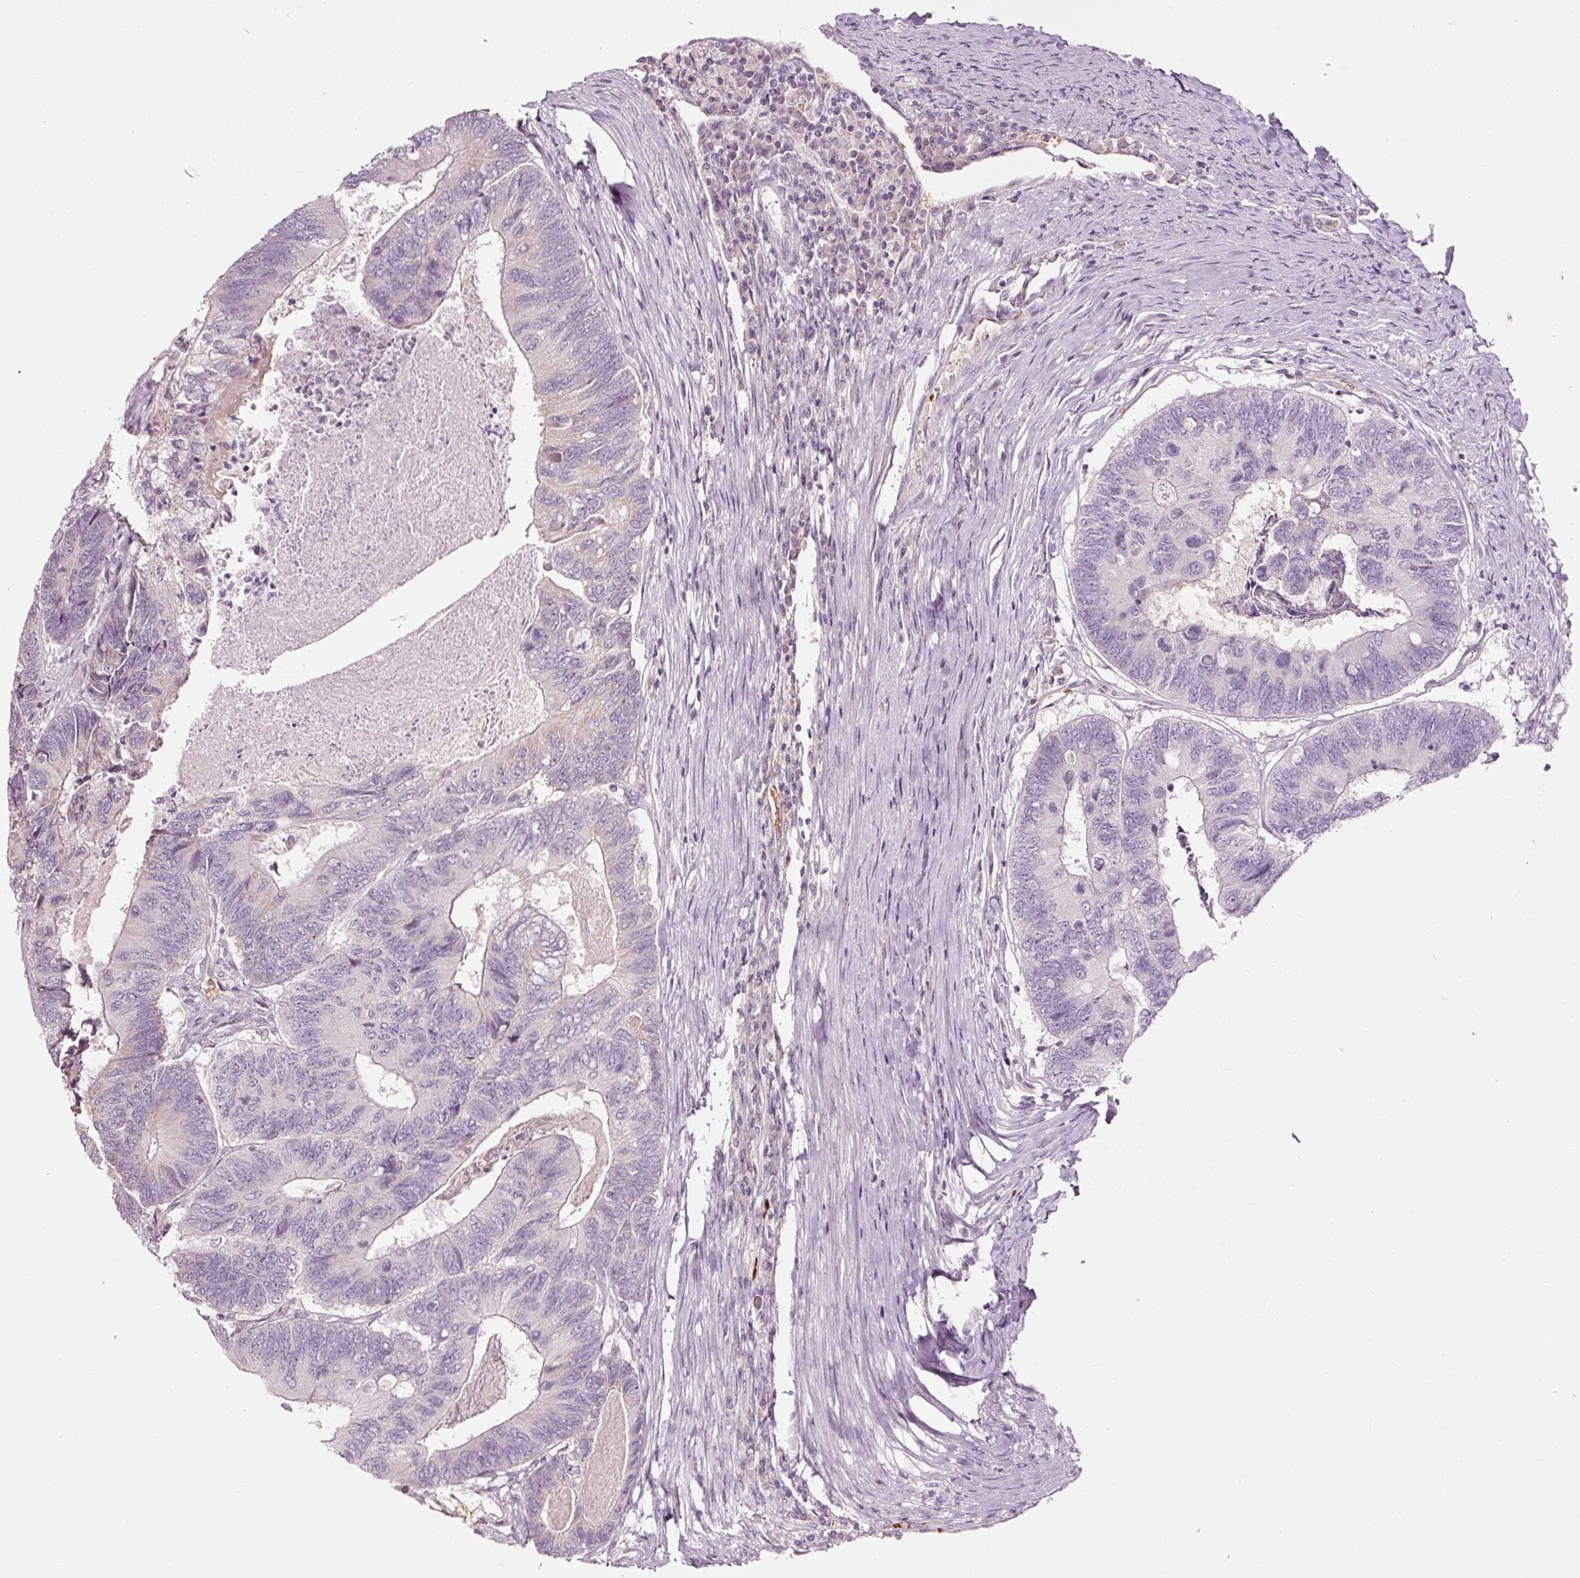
{"staining": {"intensity": "negative", "quantity": "none", "location": "none"}, "tissue": "colorectal cancer", "cell_type": "Tumor cells", "image_type": "cancer", "snomed": [{"axis": "morphology", "description": "Adenocarcinoma, NOS"}, {"axis": "topography", "description": "Colon"}], "caption": "This photomicrograph is of adenocarcinoma (colorectal) stained with IHC to label a protein in brown with the nuclei are counter-stained blue. There is no staining in tumor cells. (DAB IHC with hematoxylin counter stain).", "gene": "LDHAL6B", "patient": {"sex": "female", "age": 67}}